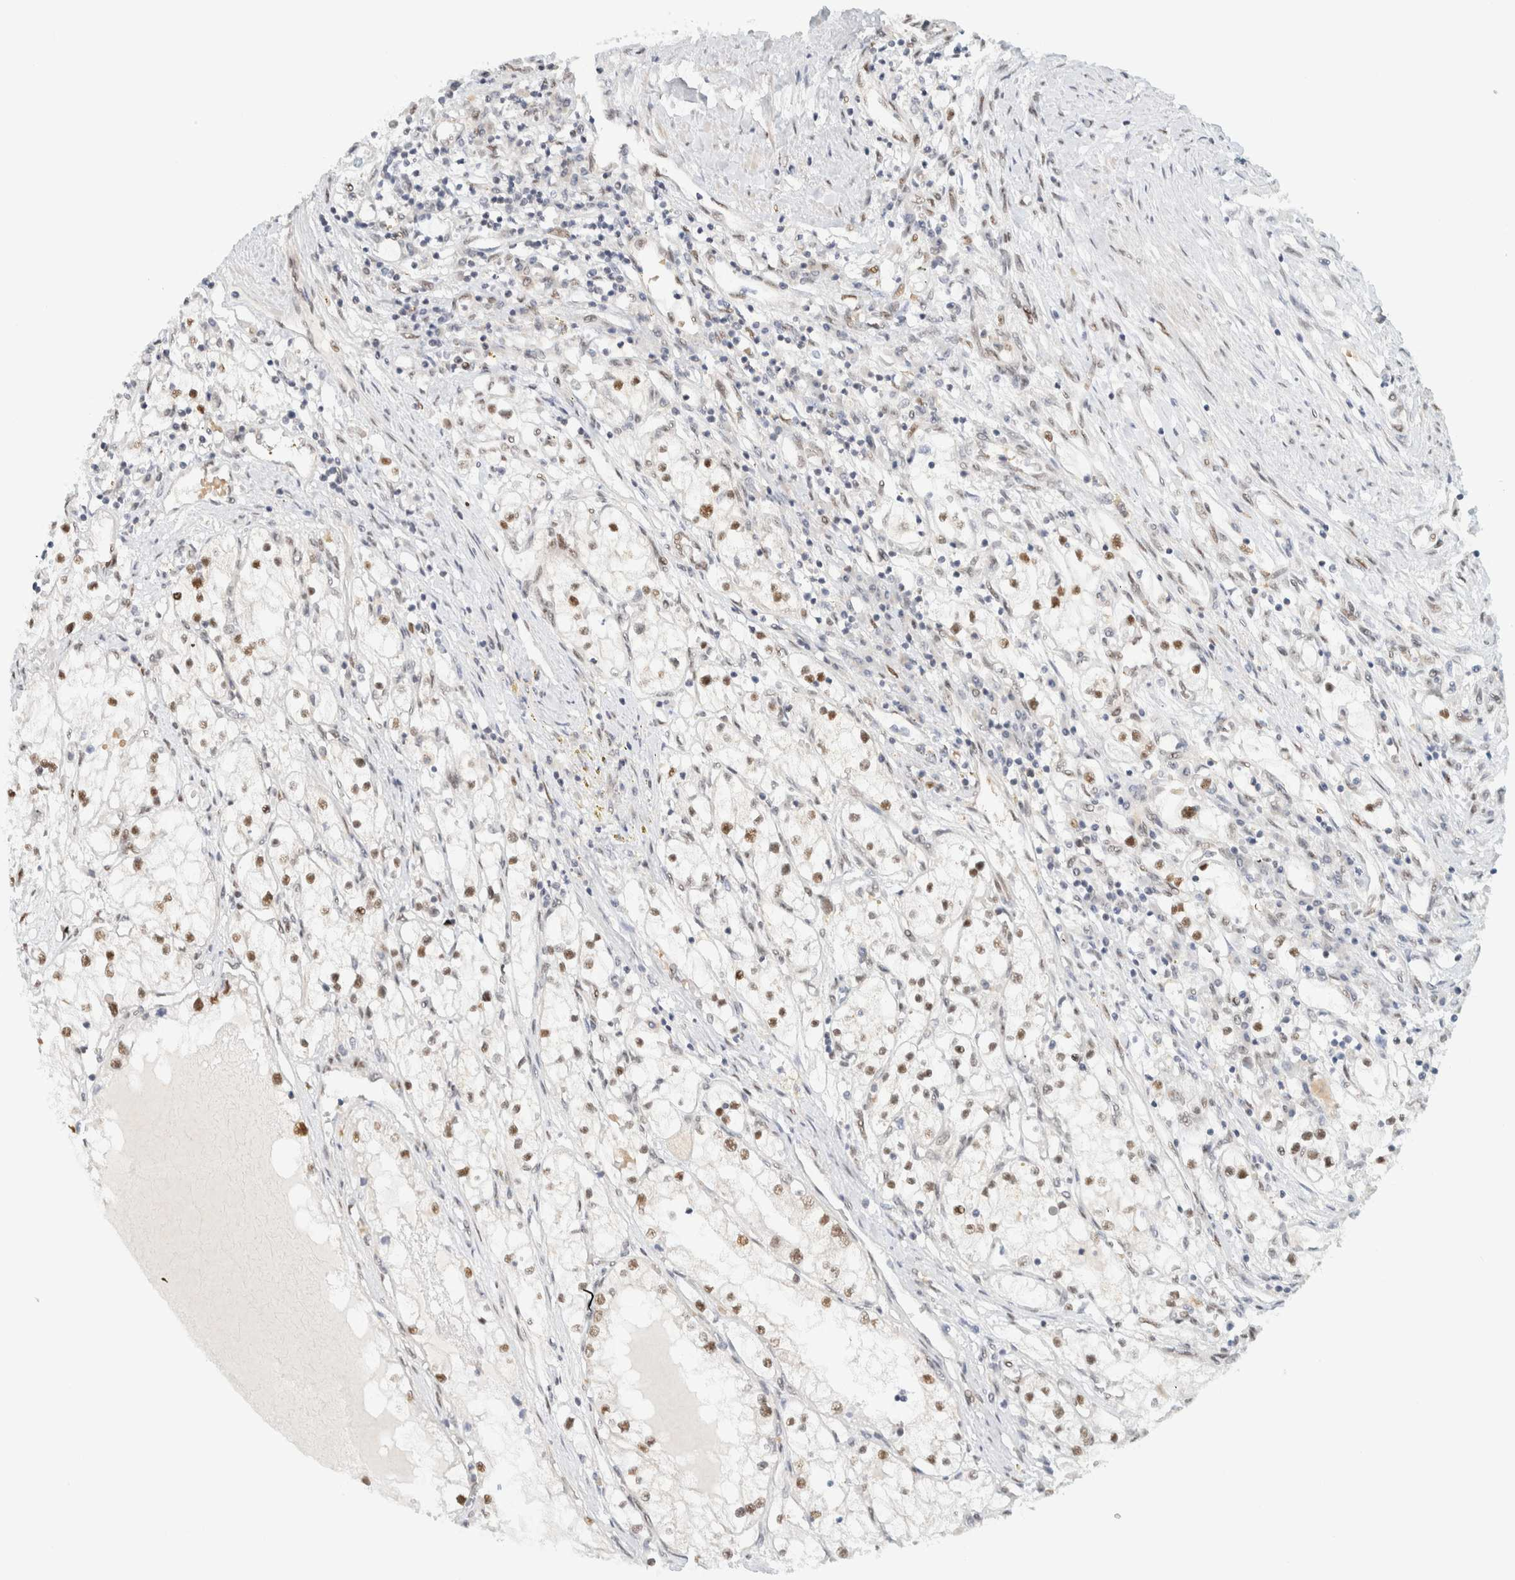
{"staining": {"intensity": "moderate", "quantity": ">75%", "location": "nuclear"}, "tissue": "renal cancer", "cell_type": "Tumor cells", "image_type": "cancer", "snomed": [{"axis": "morphology", "description": "Adenocarcinoma, NOS"}, {"axis": "topography", "description": "Kidney"}], "caption": "Brown immunohistochemical staining in renal adenocarcinoma displays moderate nuclear staining in about >75% of tumor cells.", "gene": "ZNF683", "patient": {"sex": "male", "age": 68}}